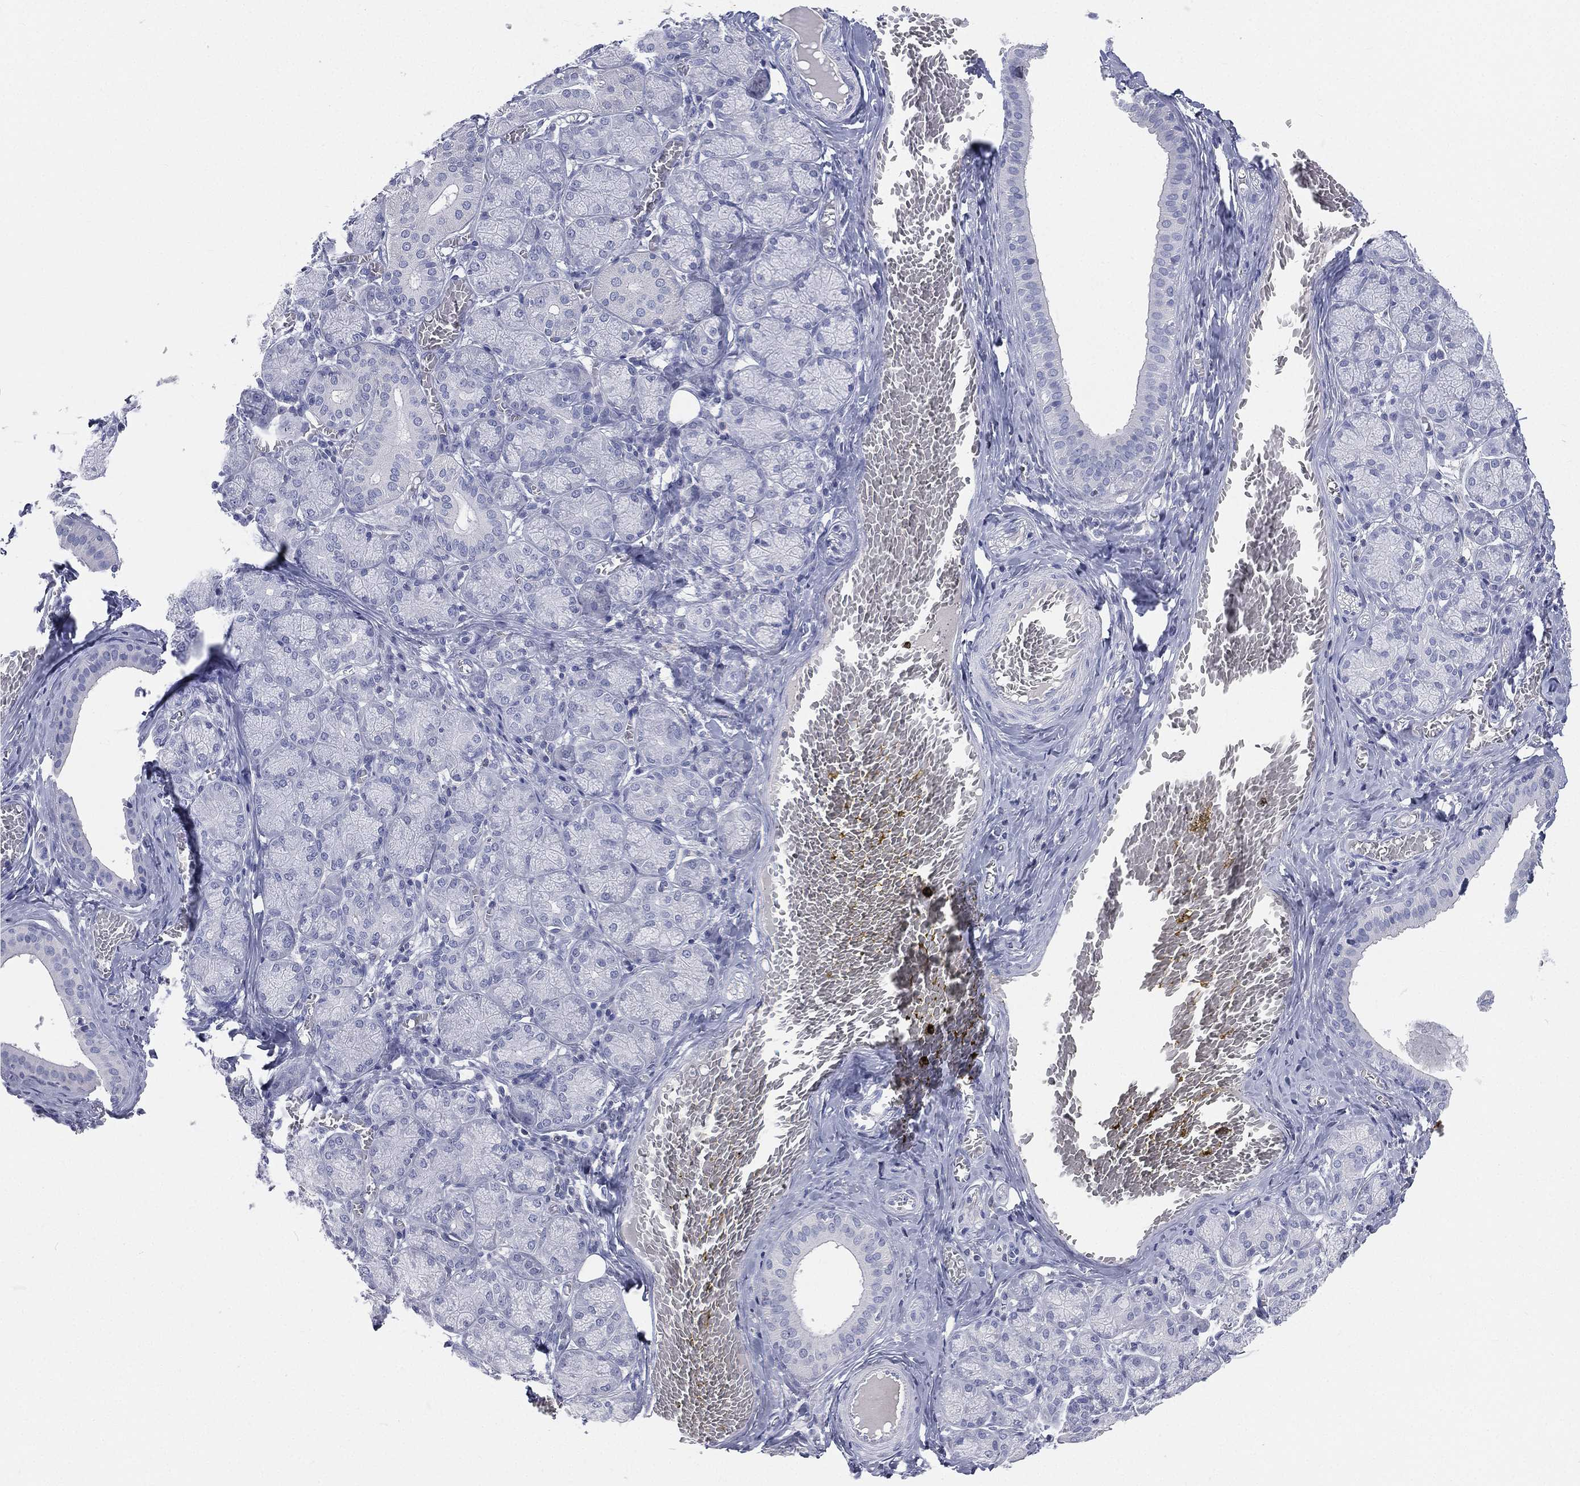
{"staining": {"intensity": "negative", "quantity": "none", "location": "none"}, "tissue": "salivary gland", "cell_type": "Glandular cells", "image_type": "normal", "snomed": [{"axis": "morphology", "description": "Normal tissue, NOS"}, {"axis": "topography", "description": "Salivary gland"}, {"axis": "topography", "description": "Peripheral nerve tissue"}], "caption": "IHC of benign human salivary gland exhibits no staining in glandular cells.", "gene": "CD3D", "patient": {"sex": "female", "age": 24}}